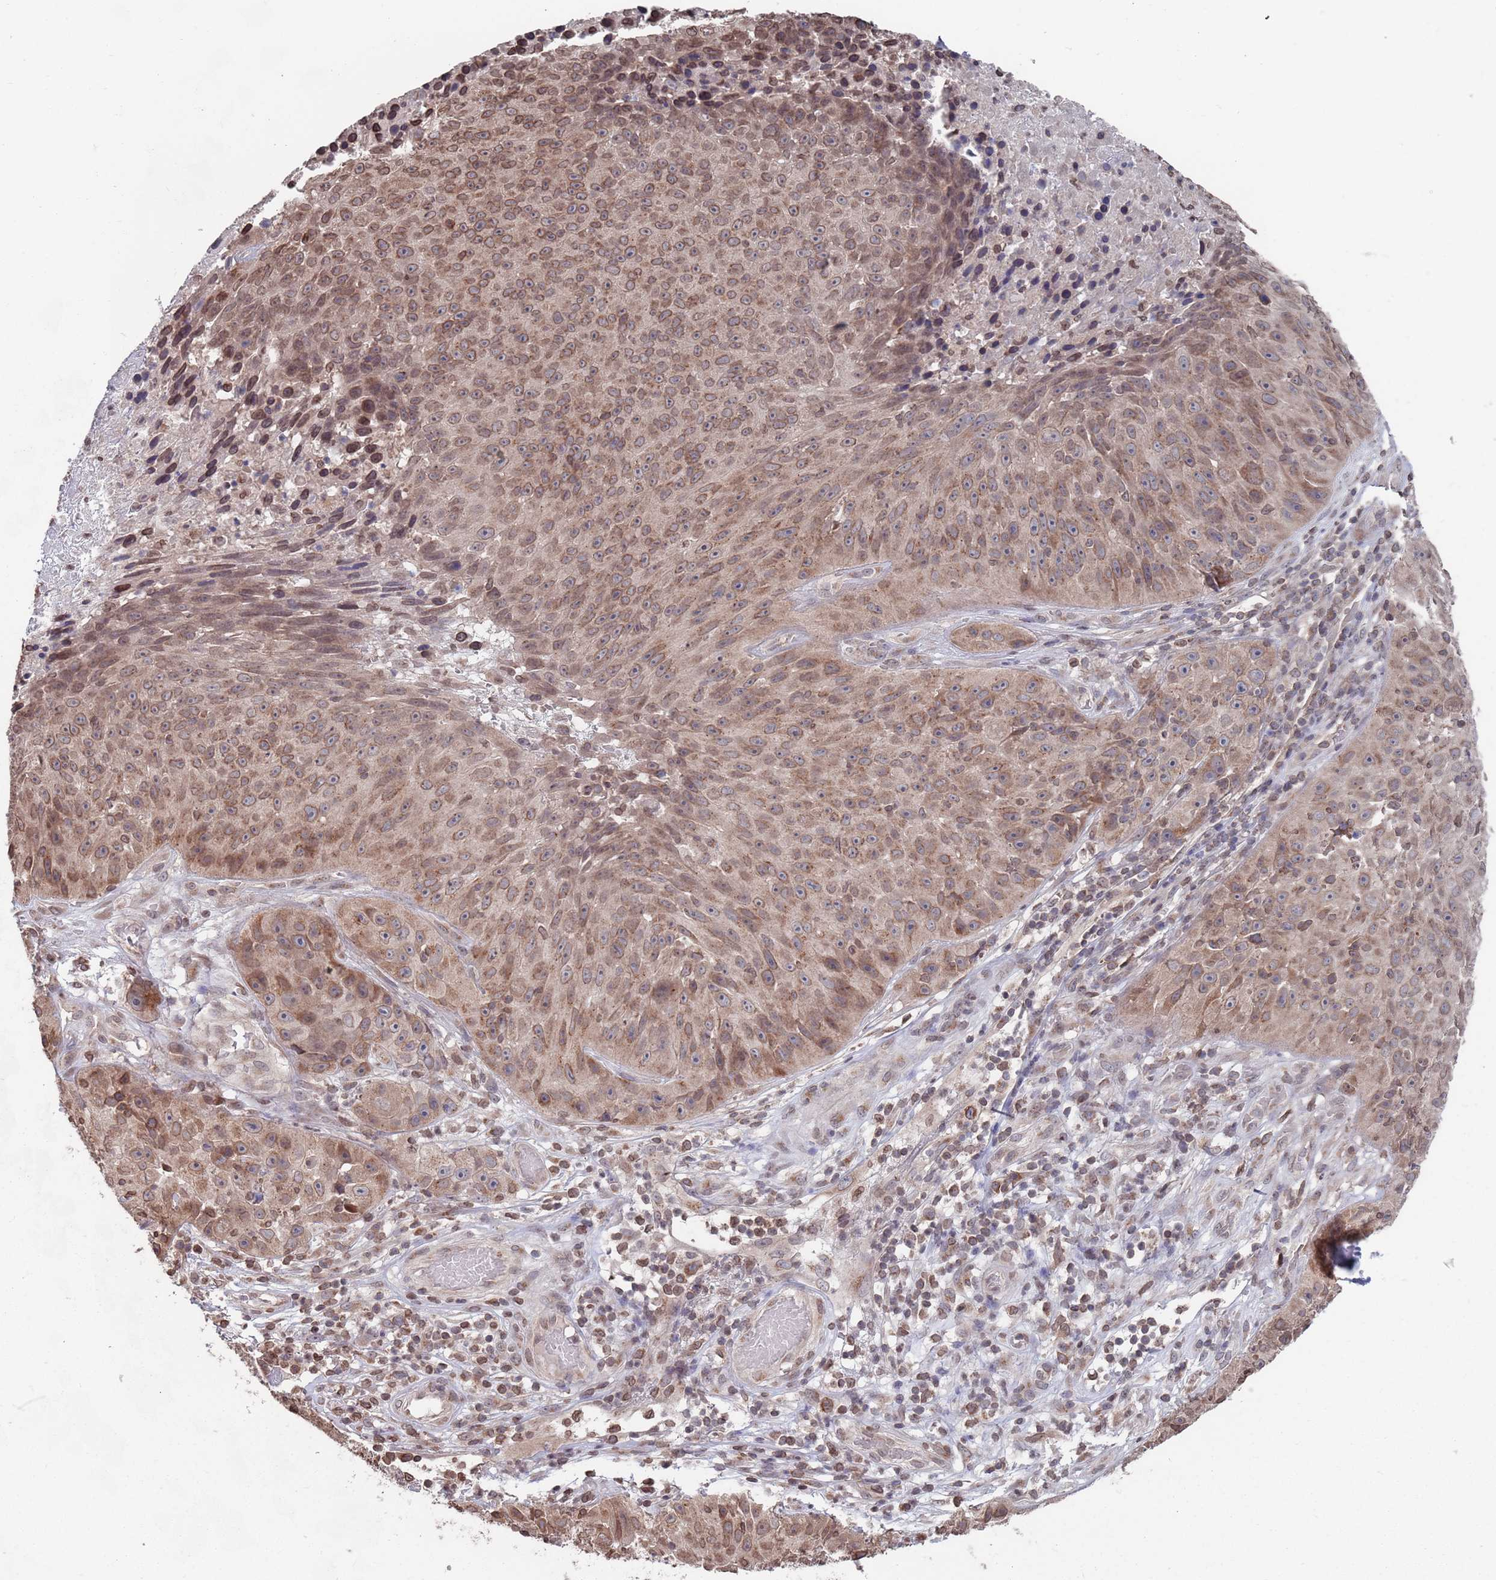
{"staining": {"intensity": "moderate", "quantity": ">75%", "location": "cytoplasmic/membranous,nuclear"}, "tissue": "skin cancer", "cell_type": "Tumor cells", "image_type": "cancer", "snomed": [{"axis": "morphology", "description": "Squamous cell carcinoma, NOS"}, {"axis": "topography", "description": "Skin"}], "caption": "Human skin cancer (squamous cell carcinoma) stained with a protein marker shows moderate staining in tumor cells.", "gene": "SDHAF3", "patient": {"sex": "female", "age": 87}}